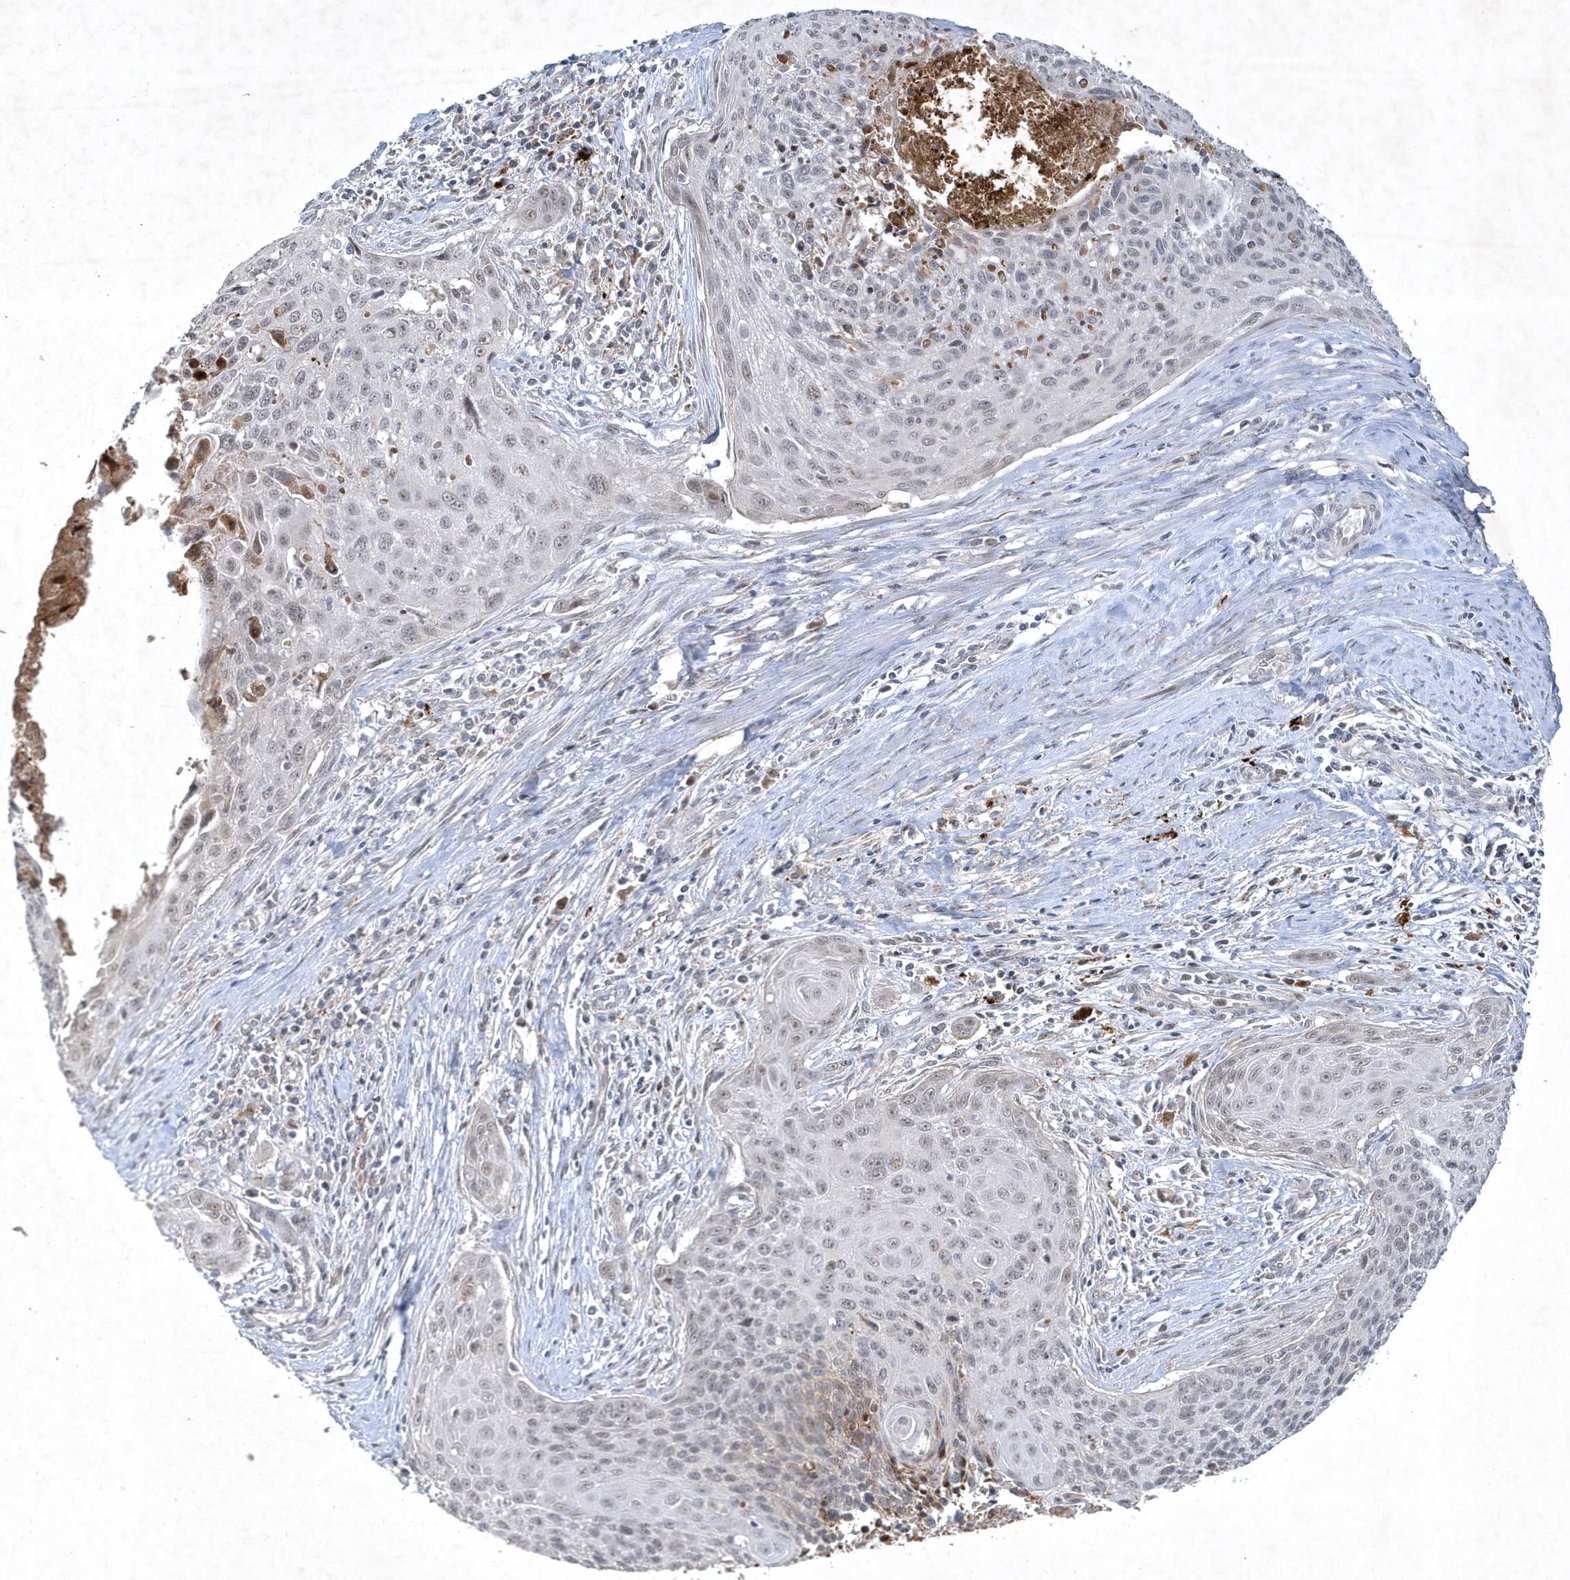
{"staining": {"intensity": "weak", "quantity": "25%-75%", "location": "nuclear"}, "tissue": "cervical cancer", "cell_type": "Tumor cells", "image_type": "cancer", "snomed": [{"axis": "morphology", "description": "Squamous cell carcinoma, NOS"}, {"axis": "topography", "description": "Cervix"}], "caption": "This is an image of immunohistochemistry (IHC) staining of cervical squamous cell carcinoma, which shows weak positivity in the nuclear of tumor cells.", "gene": "THG1L", "patient": {"sex": "female", "age": 55}}